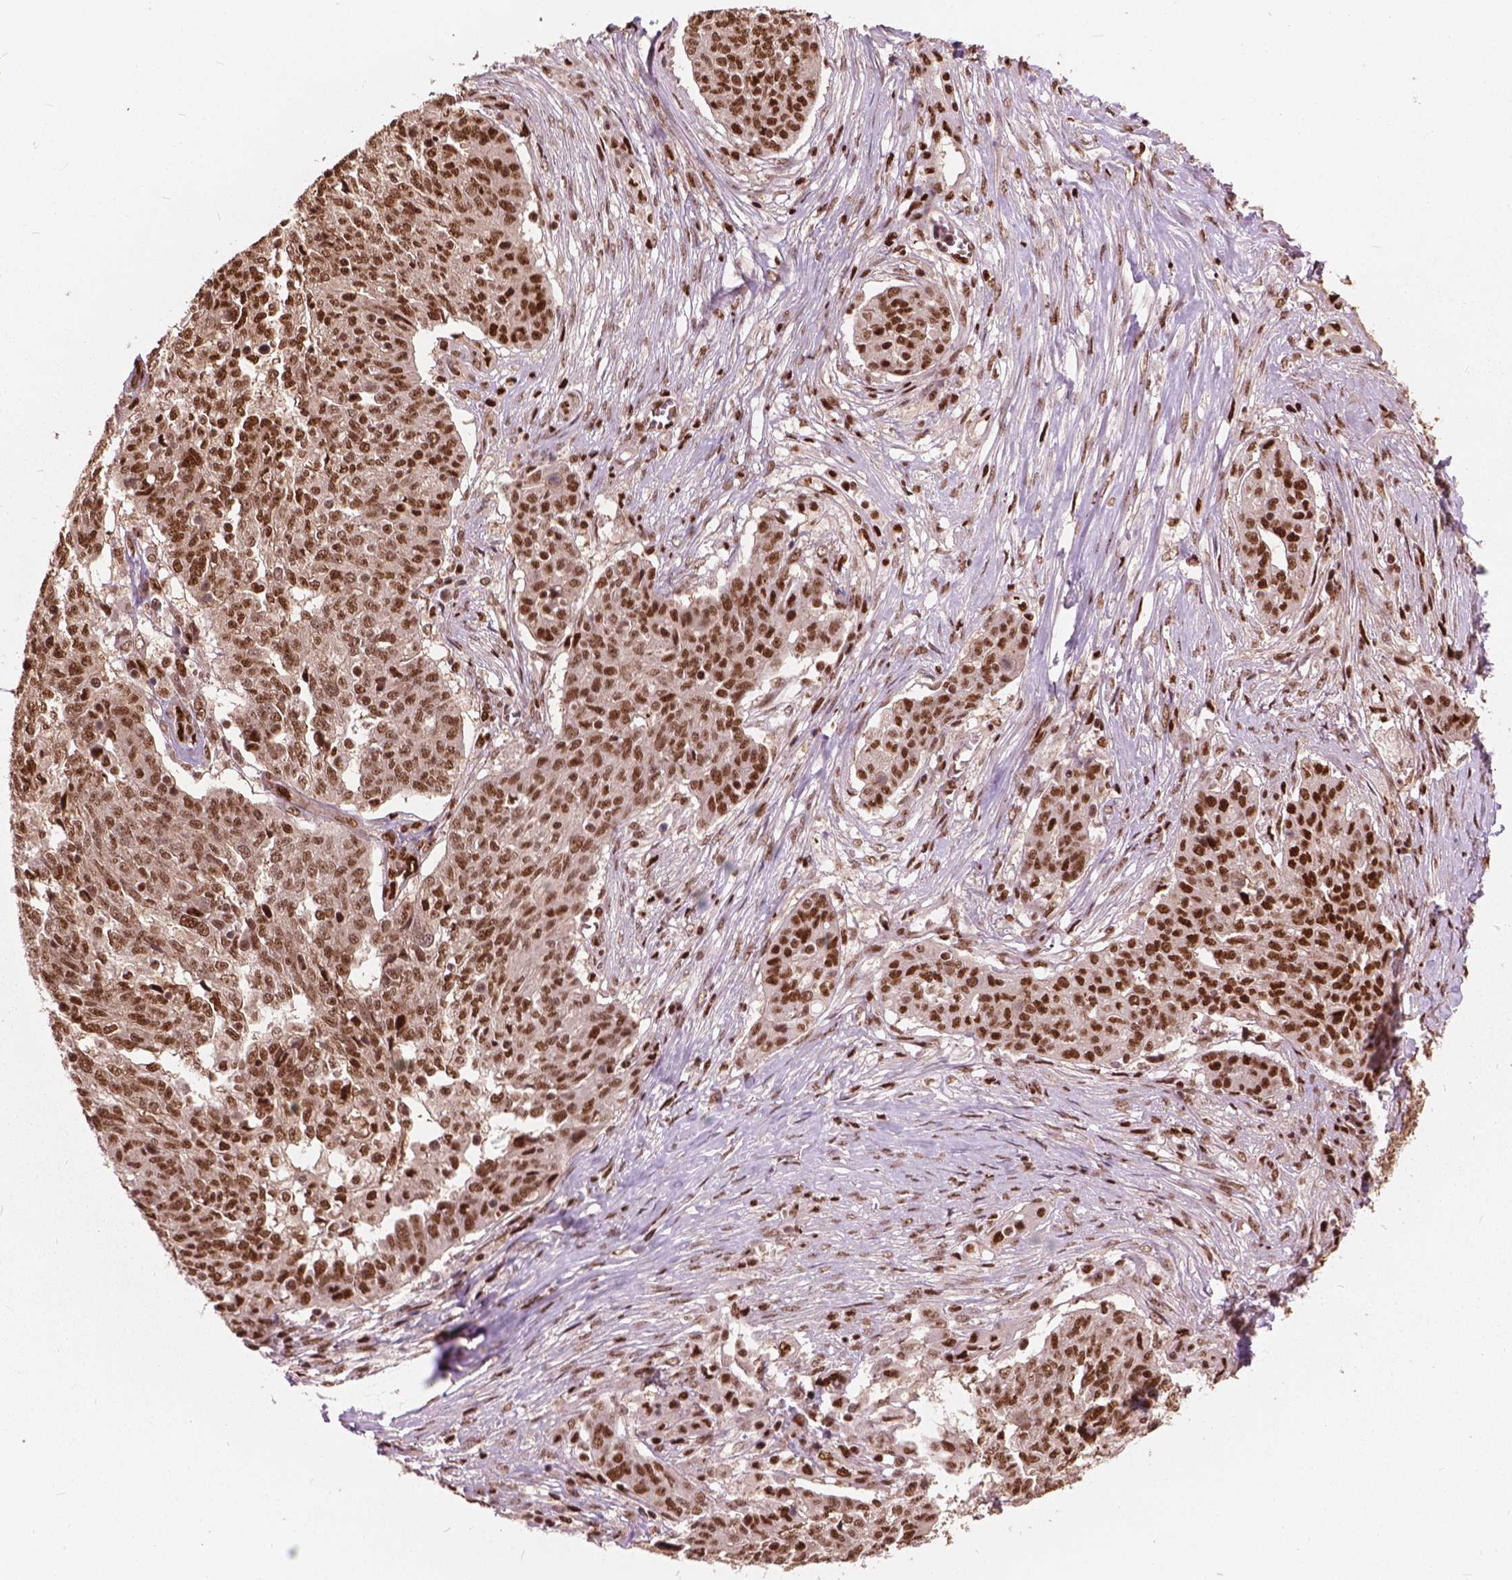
{"staining": {"intensity": "strong", "quantity": ">75%", "location": "nuclear"}, "tissue": "ovarian cancer", "cell_type": "Tumor cells", "image_type": "cancer", "snomed": [{"axis": "morphology", "description": "Cystadenocarcinoma, serous, NOS"}, {"axis": "topography", "description": "Ovary"}], "caption": "This is a photomicrograph of IHC staining of serous cystadenocarcinoma (ovarian), which shows strong expression in the nuclear of tumor cells.", "gene": "ANP32B", "patient": {"sex": "female", "age": 67}}